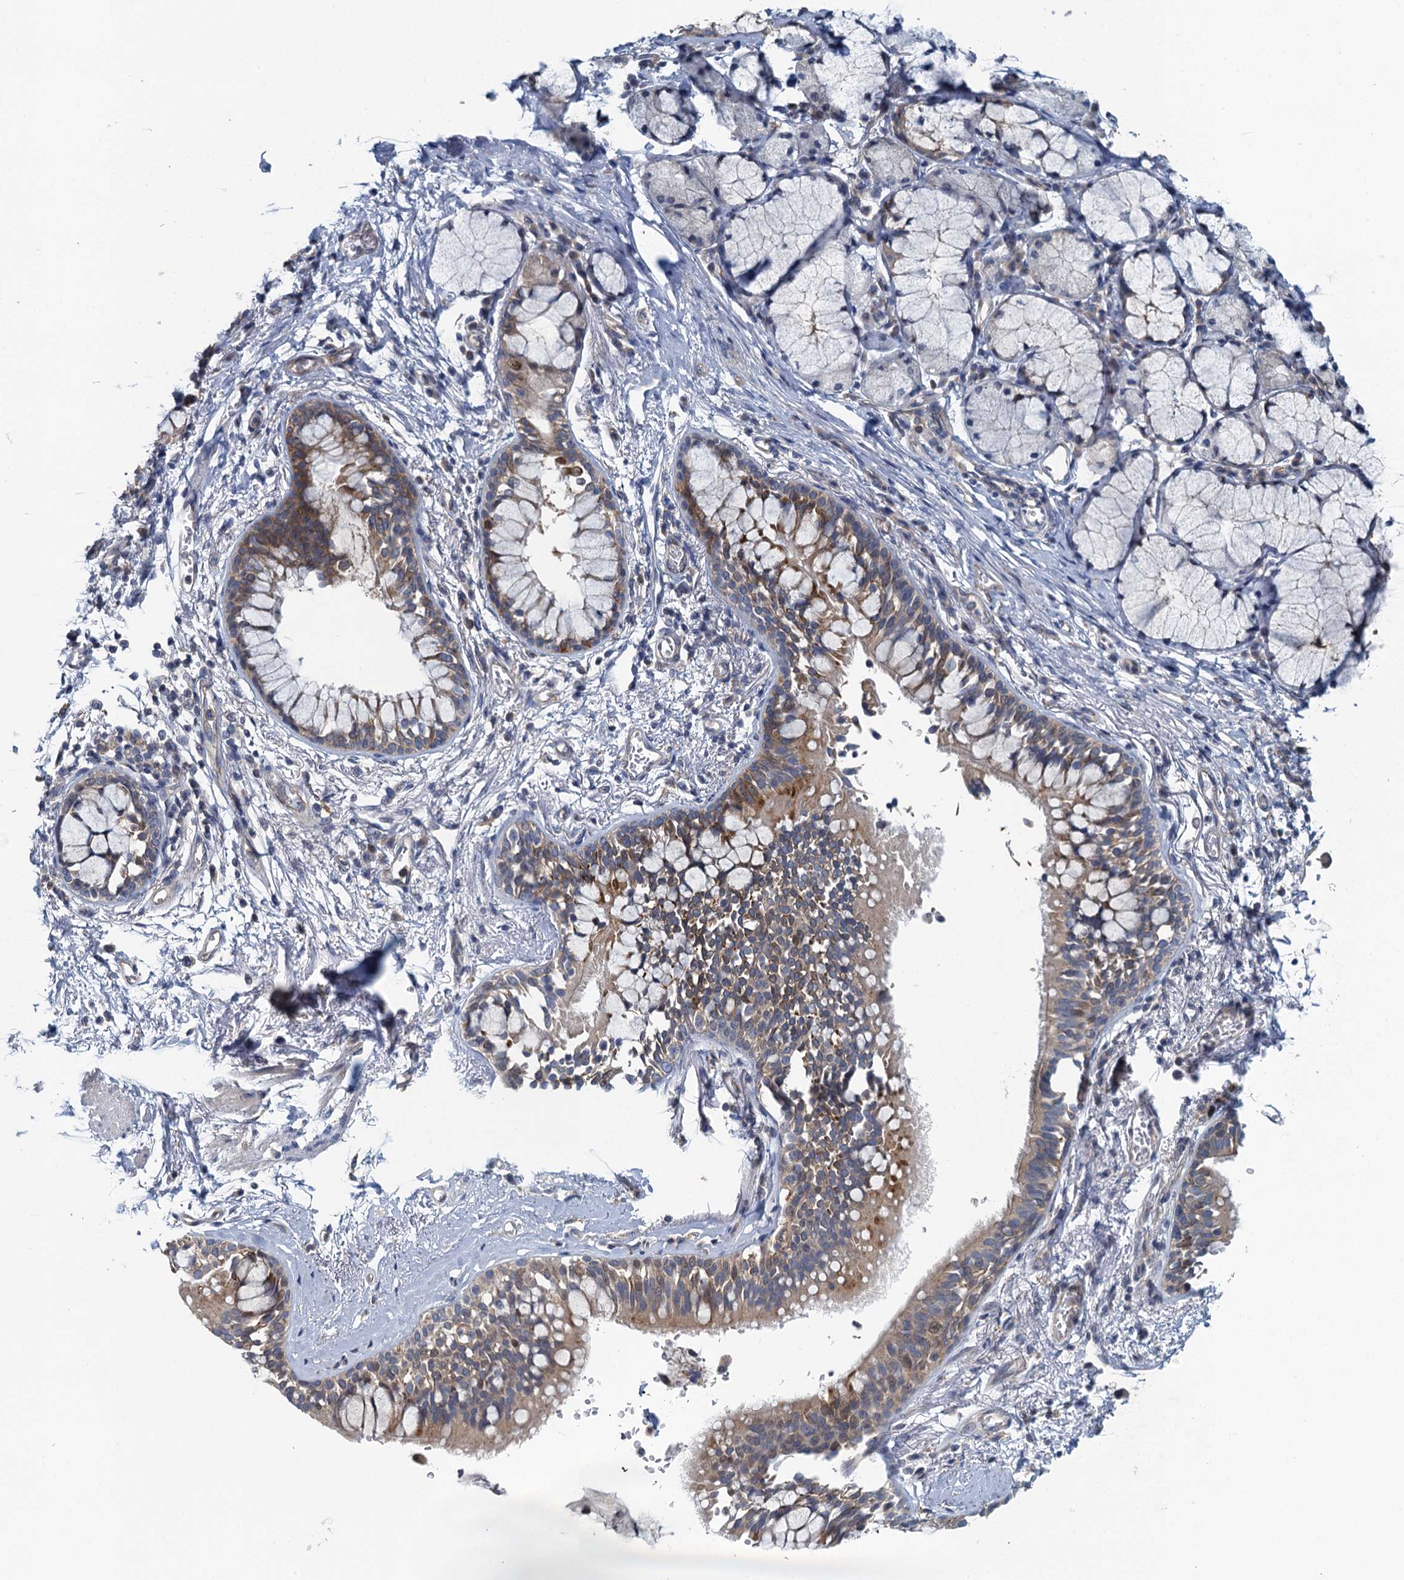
{"staining": {"intensity": "moderate", "quantity": "25%-75%", "location": "cytoplasmic/membranous"}, "tissue": "bronchus", "cell_type": "Respiratory epithelial cells", "image_type": "normal", "snomed": [{"axis": "morphology", "description": "Normal tissue, NOS"}, {"axis": "morphology", "description": "Inflammation, NOS"}, {"axis": "topography", "description": "Cartilage tissue"}, {"axis": "topography", "description": "Bronchus"}, {"axis": "topography", "description": "Lung"}], "caption": "Brown immunohistochemical staining in unremarkable human bronchus shows moderate cytoplasmic/membranous staining in about 25%-75% of respiratory epithelial cells. (IHC, brightfield microscopy, high magnification).", "gene": "NCKAP1L", "patient": {"sex": "female", "age": 64}}